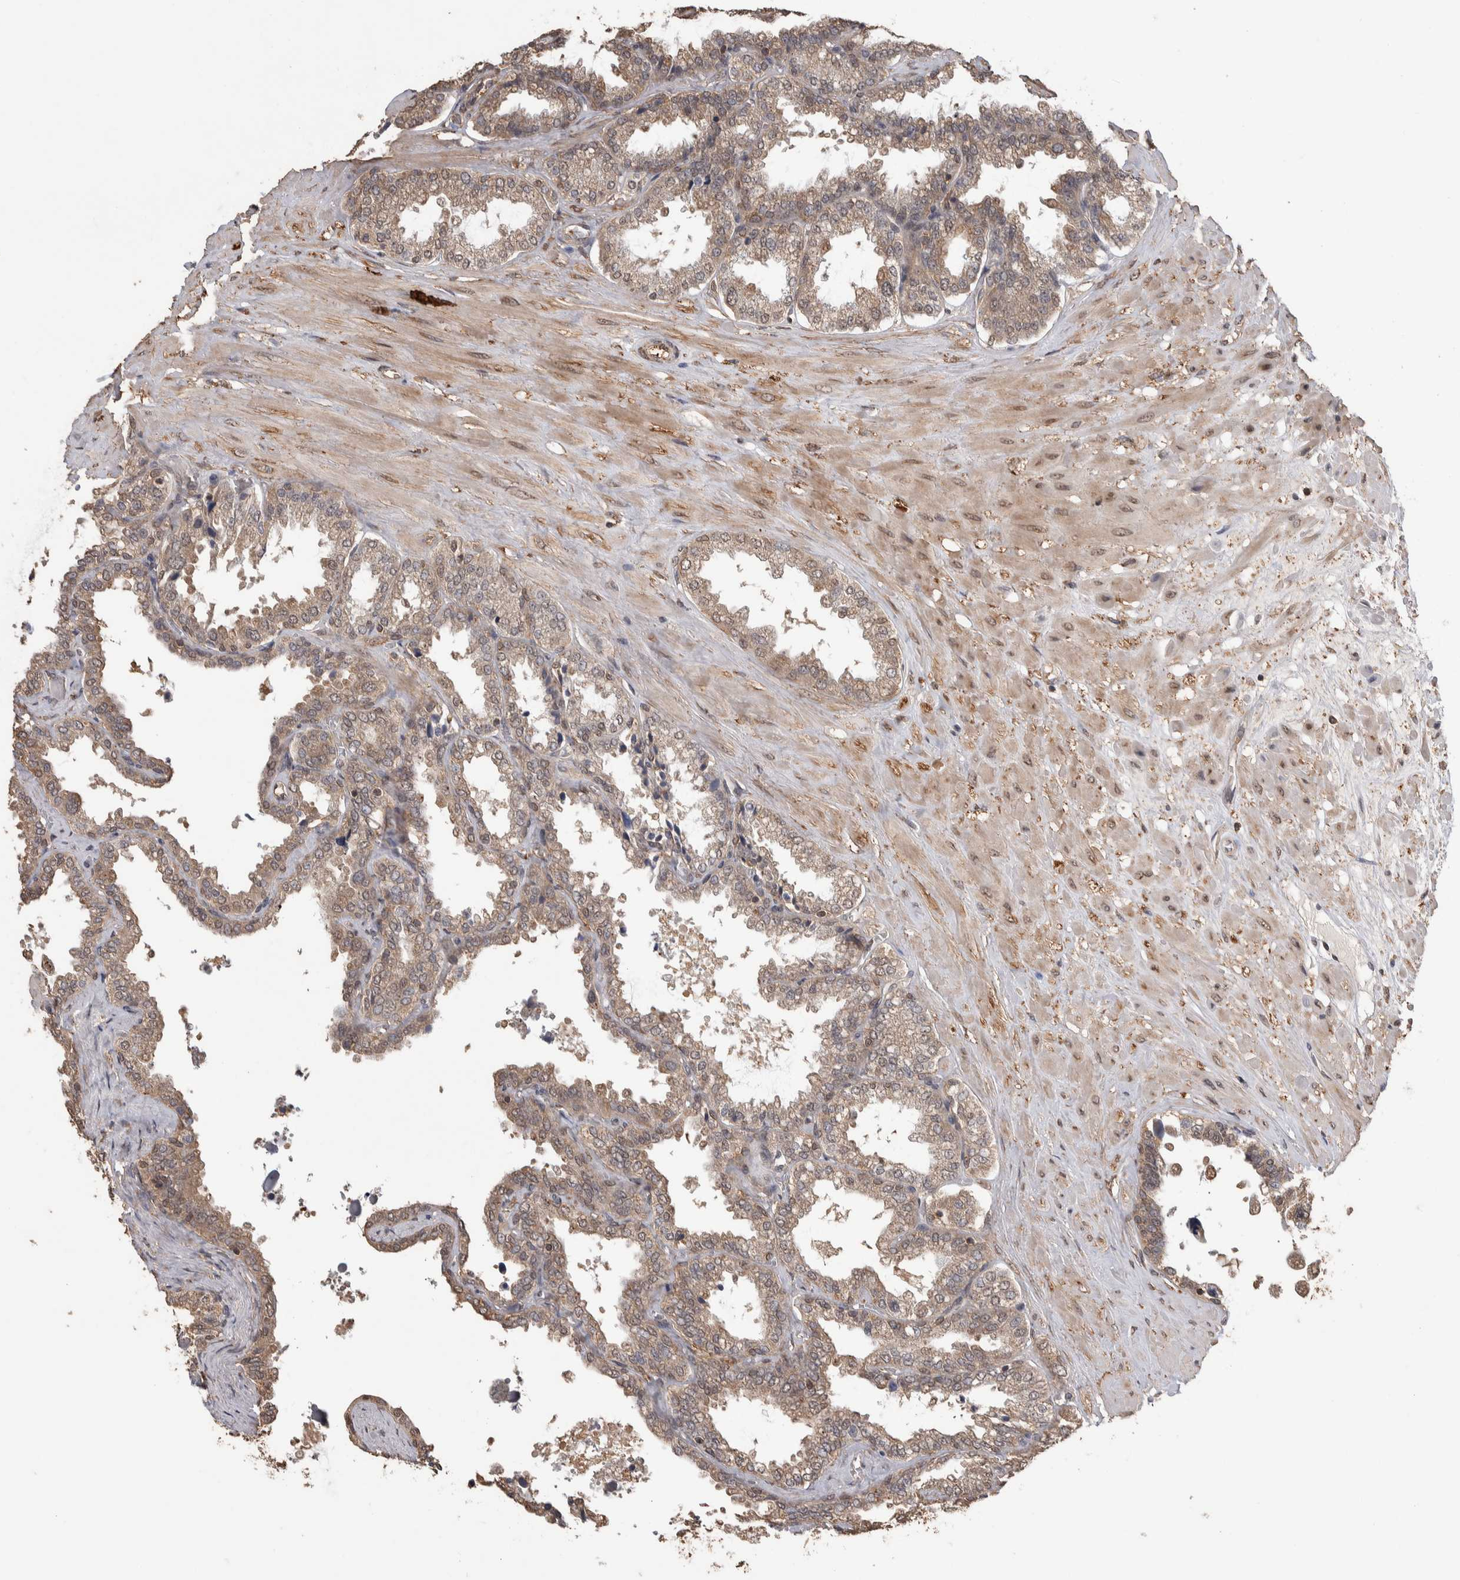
{"staining": {"intensity": "weak", "quantity": ">75%", "location": "cytoplasmic/membranous,nuclear"}, "tissue": "seminal vesicle", "cell_type": "Glandular cells", "image_type": "normal", "snomed": [{"axis": "morphology", "description": "Normal tissue, NOS"}, {"axis": "topography", "description": "Seminal veicle"}], "caption": "Protein staining of normal seminal vesicle shows weak cytoplasmic/membranous,nuclear expression in about >75% of glandular cells.", "gene": "DVL2", "patient": {"sex": "male", "age": 46}}